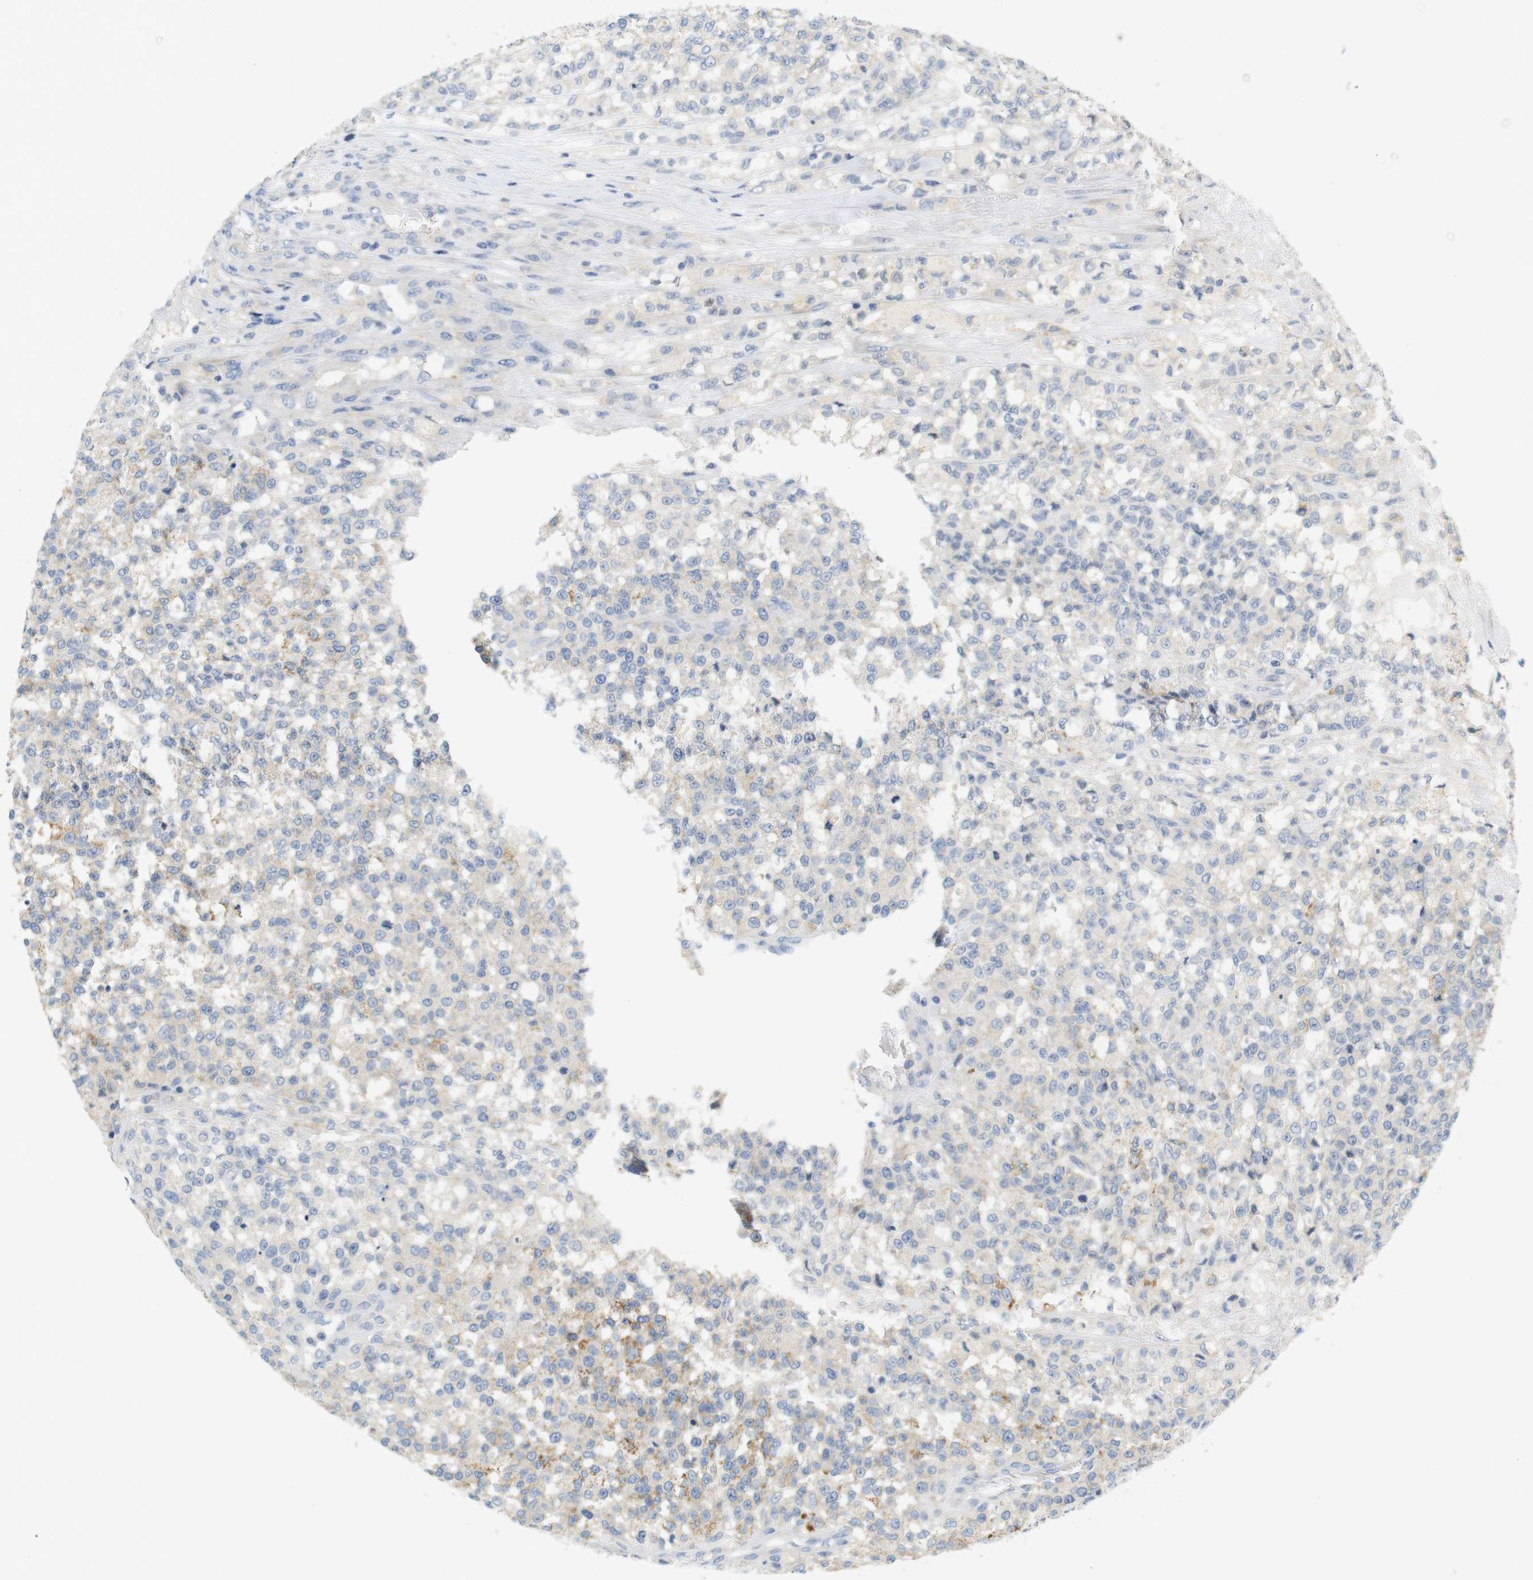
{"staining": {"intensity": "weak", "quantity": "<25%", "location": "cytoplasmic/membranous"}, "tissue": "testis cancer", "cell_type": "Tumor cells", "image_type": "cancer", "snomed": [{"axis": "morphology", "description": "Seminoma, NOS"}, {"axis": "topography", "description": "Testis"}], "caption": "High magnification brightfield microscopy of seminoma (testis) stained with DAB (3,3'-diaminobenzidine) (brown) and counterstained with hematoxylin (blue): tumor cells show no significant positivity.", "gene": "LRRK2", "patient": {"sex": "male", "age": 59}}